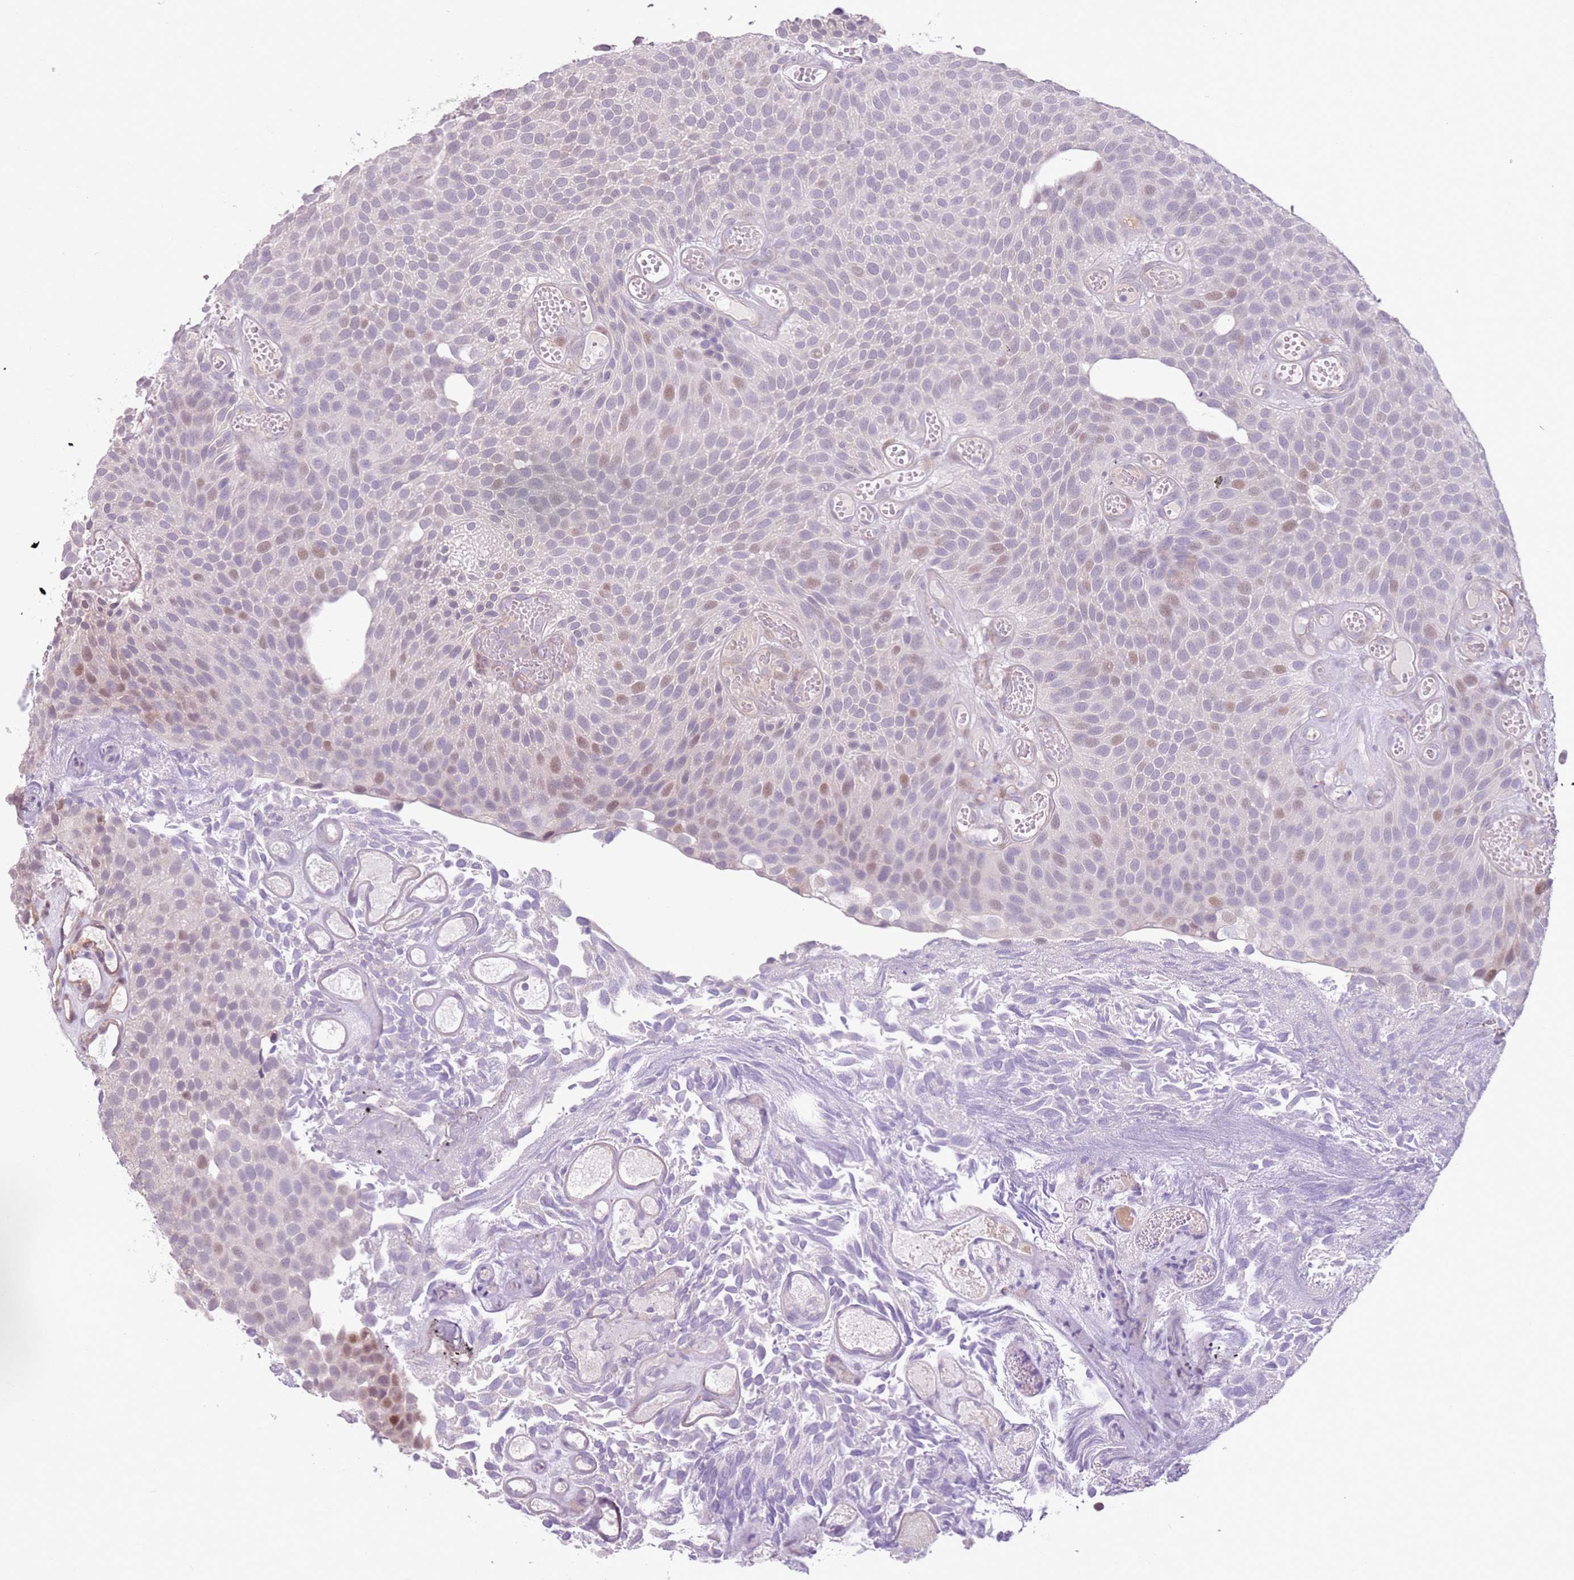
{"staining": {"intensity": "weak", "quantity": "<25%", "location": "nuclear"}, "tissue": "urothelial cancer", "cell_type": "Tumor cells", "image_type": "cancer", "snomed": [{"axis": "morphology", "description": "Urothelial carcinoma, Low grade"}, {"axis": "topography", "description": "Urinary bladder"}], "caption": "Urothelial cancer stained for a protein using IHC shows no positivity tumor cells.", "gene": "ZNF239", "patient": {"sex": "male", "age": 89}}